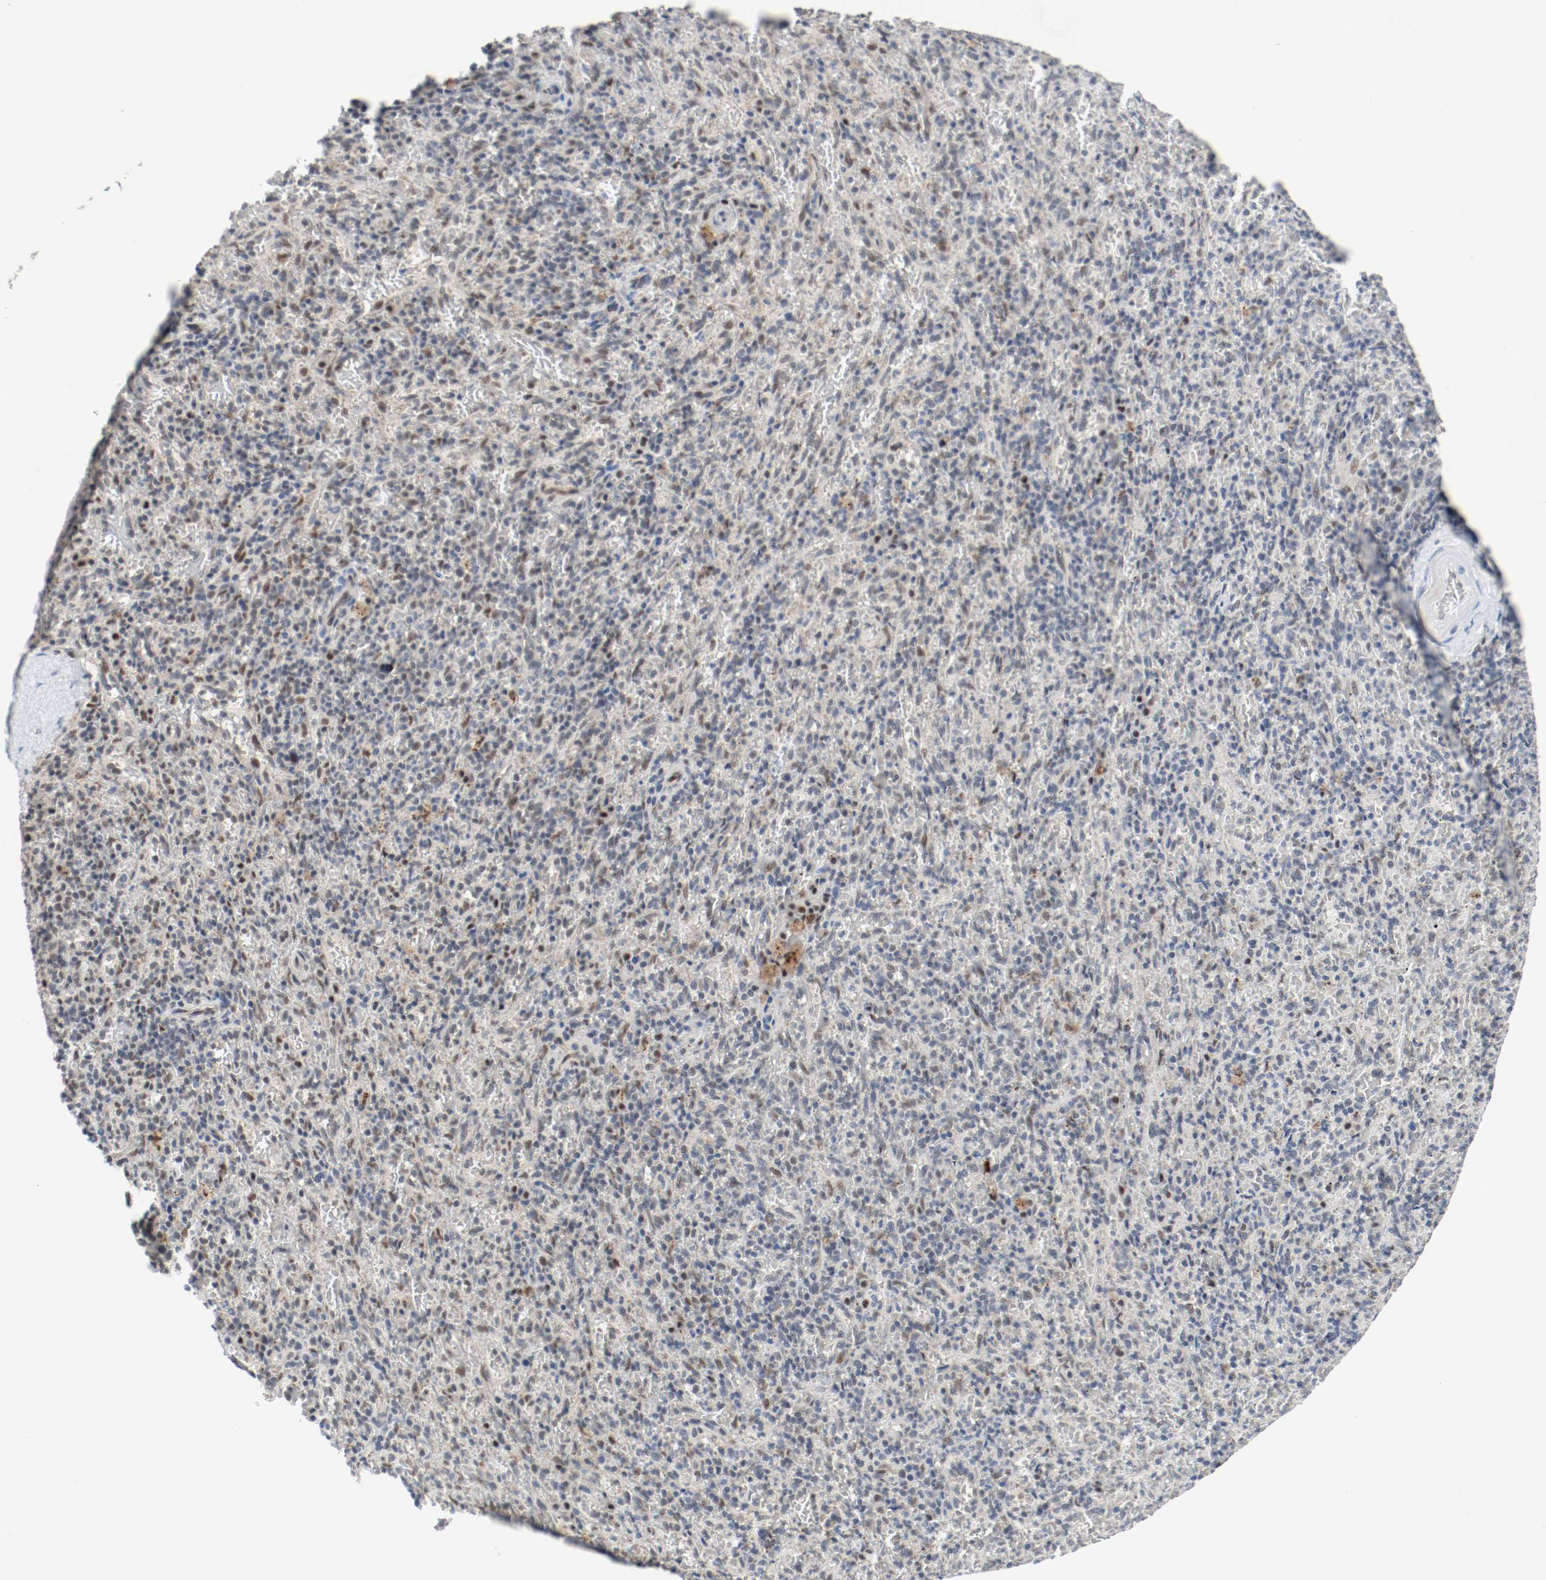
{"staining": {"intensity": "weak", "quantity": "<25%", "location": "nuclear"}, "tissue": "spleen", "cell_type": "Cells in red pulp", "image_type": "normal", "snomed": [{"axis": "morphology", "description": "Normal tissue, NOS"}, {"axis": "topography", "description": "Spleen"}], "caption": "There is no significant expression in cells in red pulp of spleen. Brightfield microscopy of immunohistochemistry (IHC) stained with DAB (brown) and hematoxylin (blue), captured at high magnification.", "gene": "ASH1L", "patient": {"sex": "female", "age": 43}}